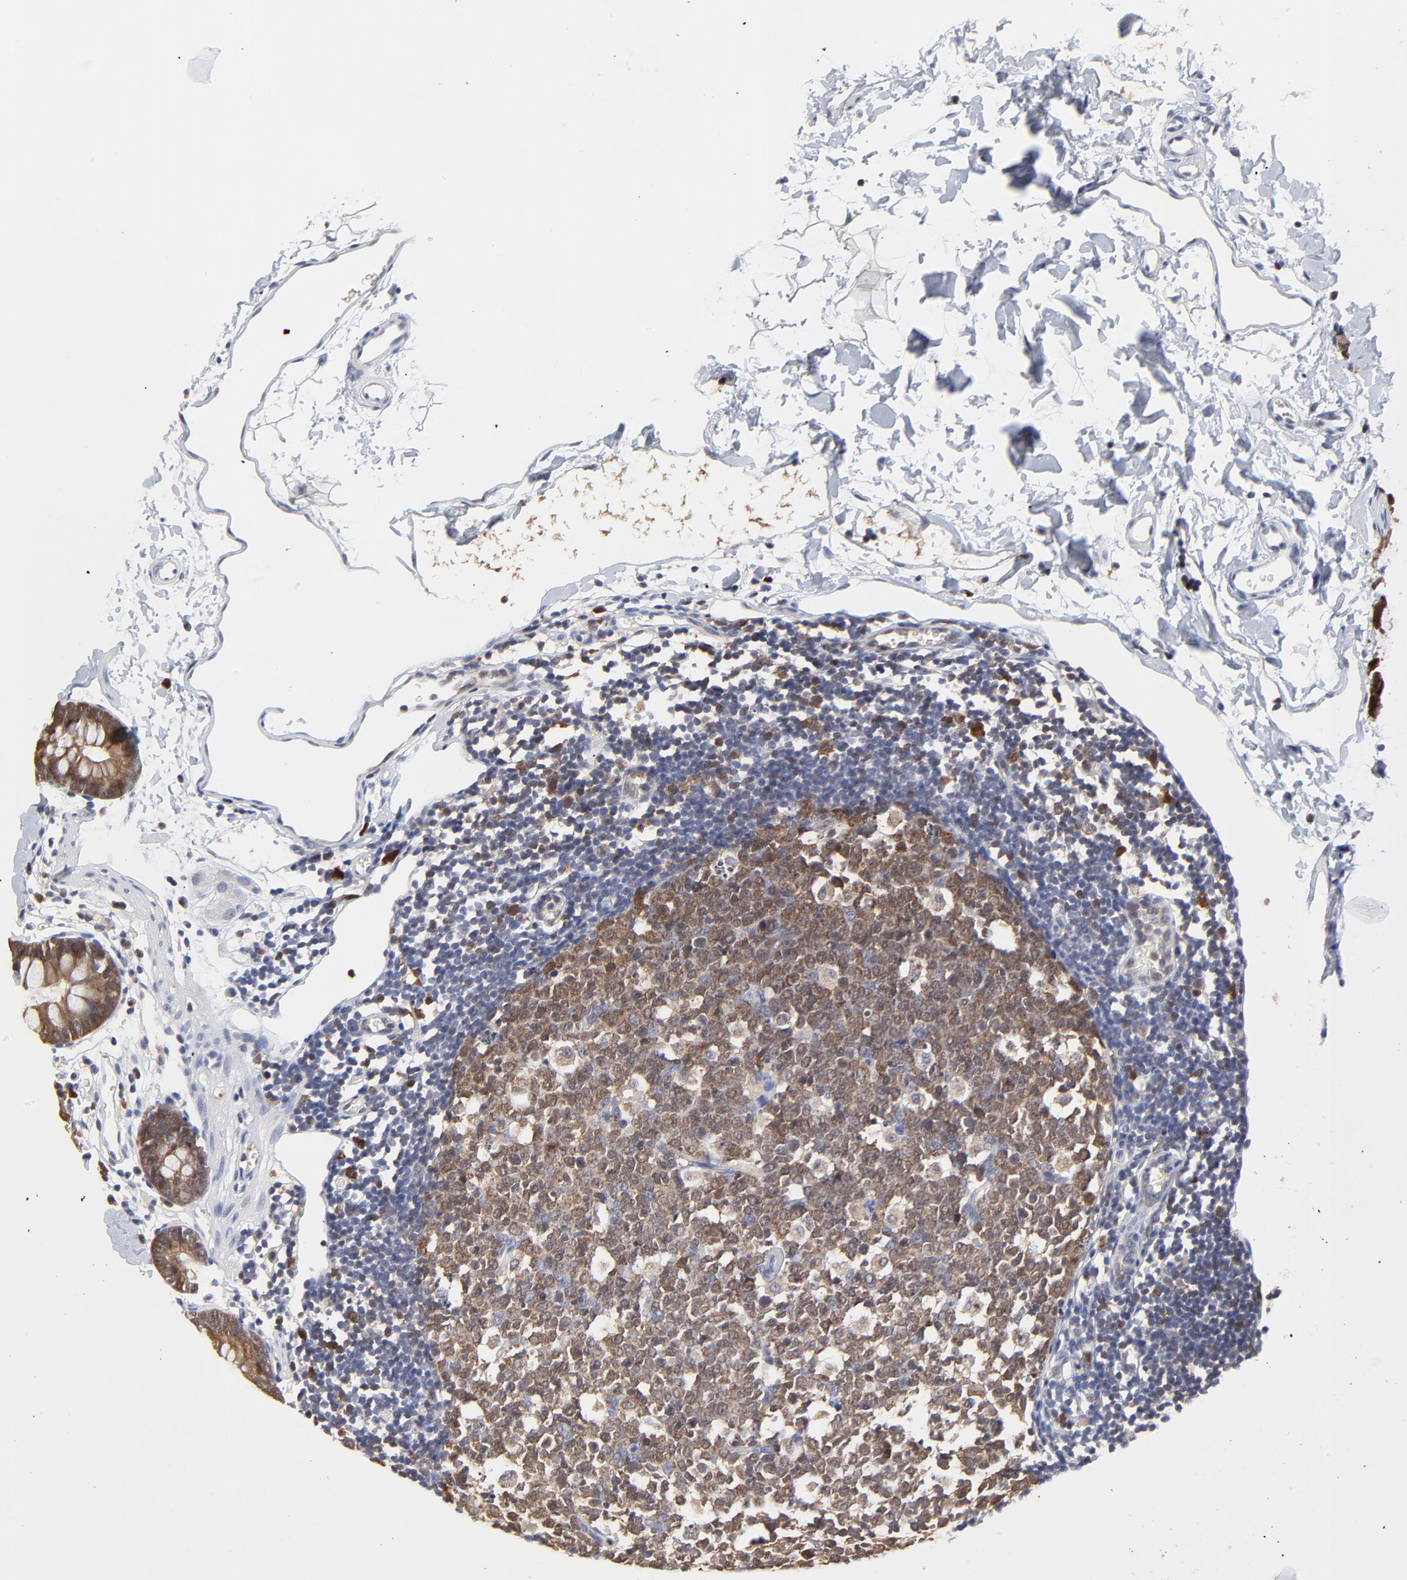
{"staining": {"intensity": "negative", "quantity": "none", "location": "none"}, "tissue": "colon", "cell_type": "Endothelial cells", "image_type": "normal", "snomed": [{"axis": "morphology", "description": "Normal tissue, NOS"}, {"axis": "topography", "description": "Colon"}], "caption": "Immunohistochemistry histopathology image of benign colon stained for a protein (brown), which reveals no positivity in endothelial cells.", "gene": "CASP3", "patient": {"sex": "male", "age": 14}}